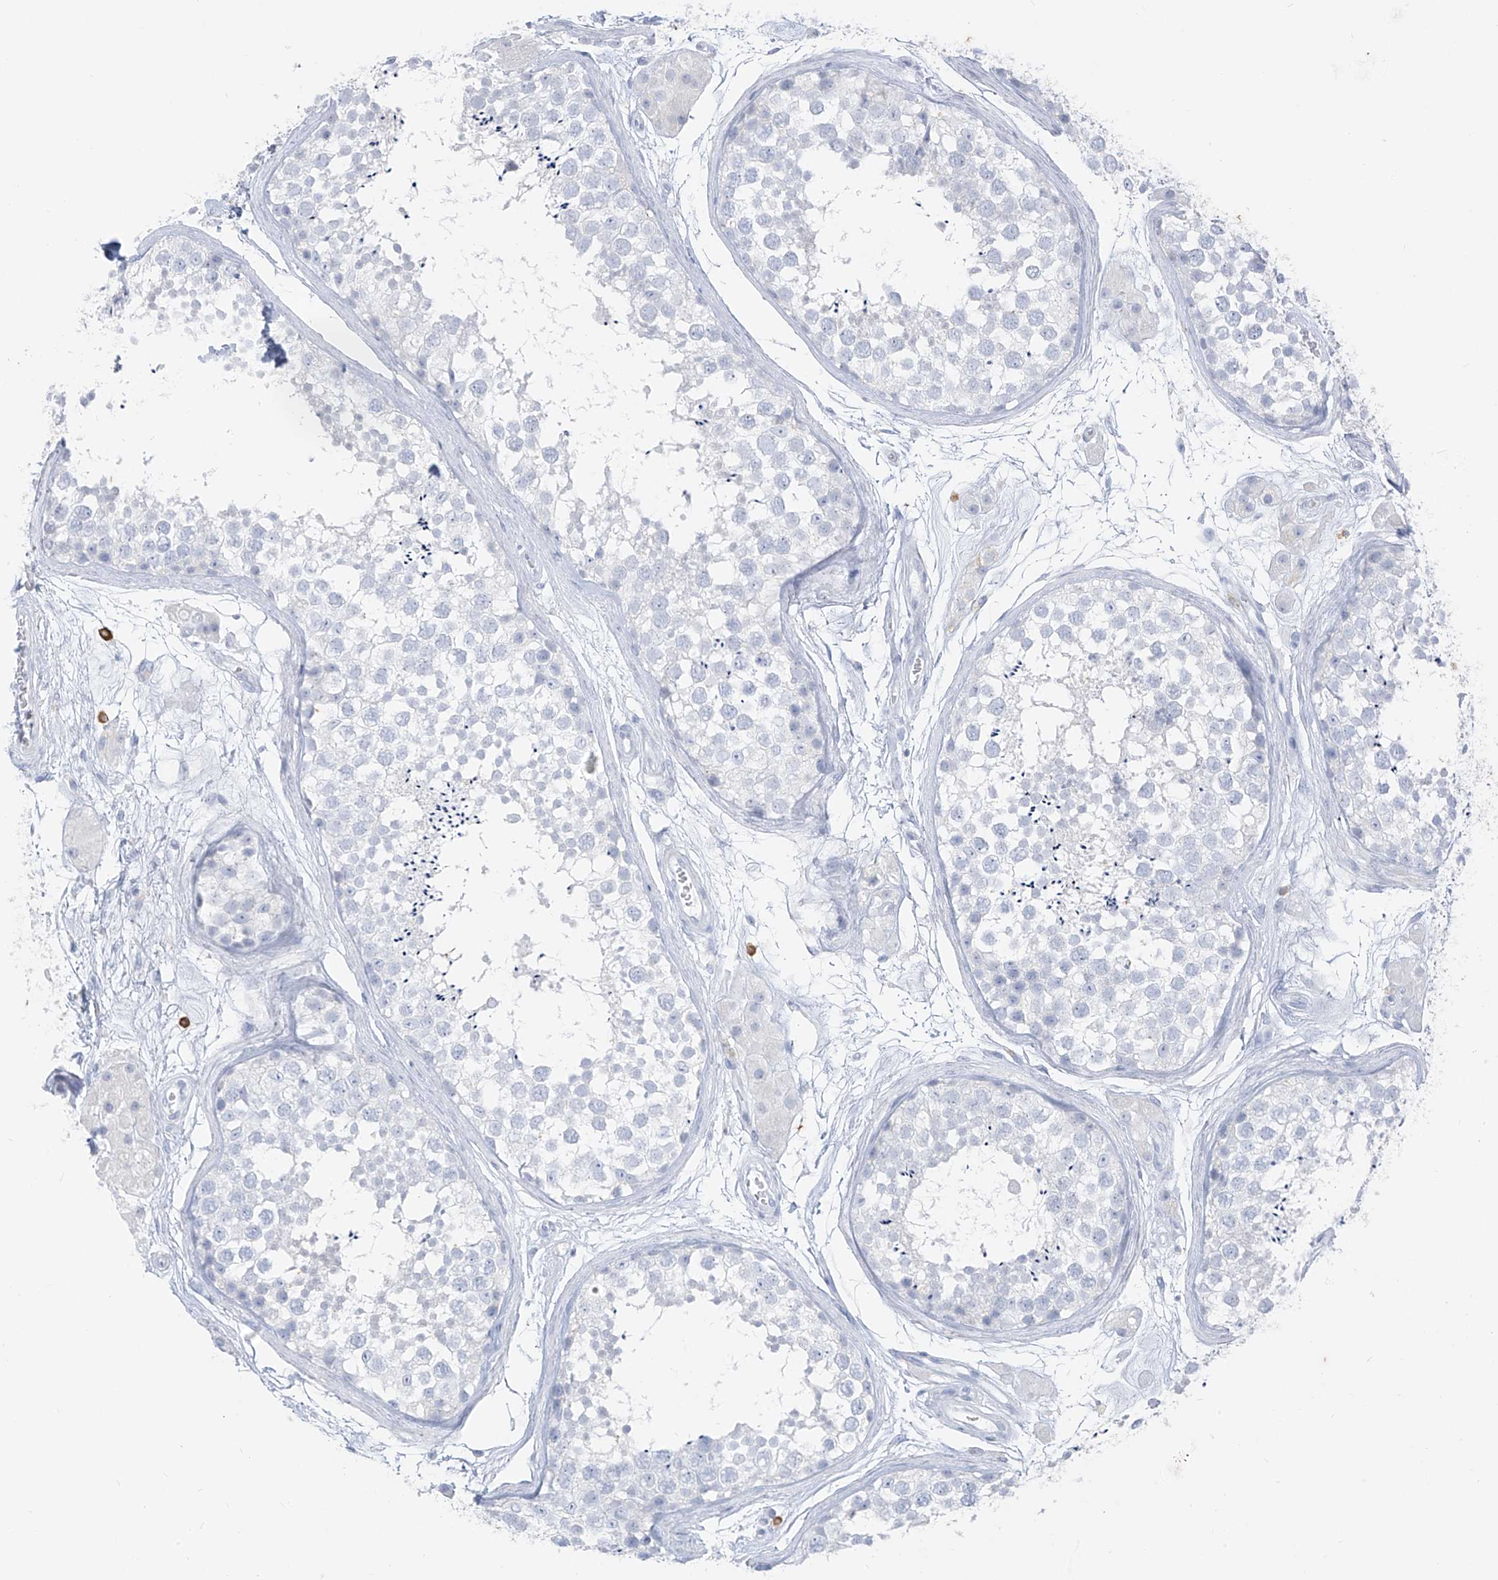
{"staining": {"intensity": "negative", "quantity": "none", "location": "none"}, "tissue": "testis", "cell_type": "Cells in seminiferous ducts", "image_type": "normal", "snomed": [{"axis": "morphology", "description": "Normal tissue, NOS"}, {"axis": "topography", "description": "Testis"}], "caption": "Immunohistochemistry (IHC) micrograph of normal human testis stained for a protein (brown), which shows no expression in cells in seminiferous ducts.", "gene": "CX3CR1", "patient": {"sex": "male", "age": 56}}